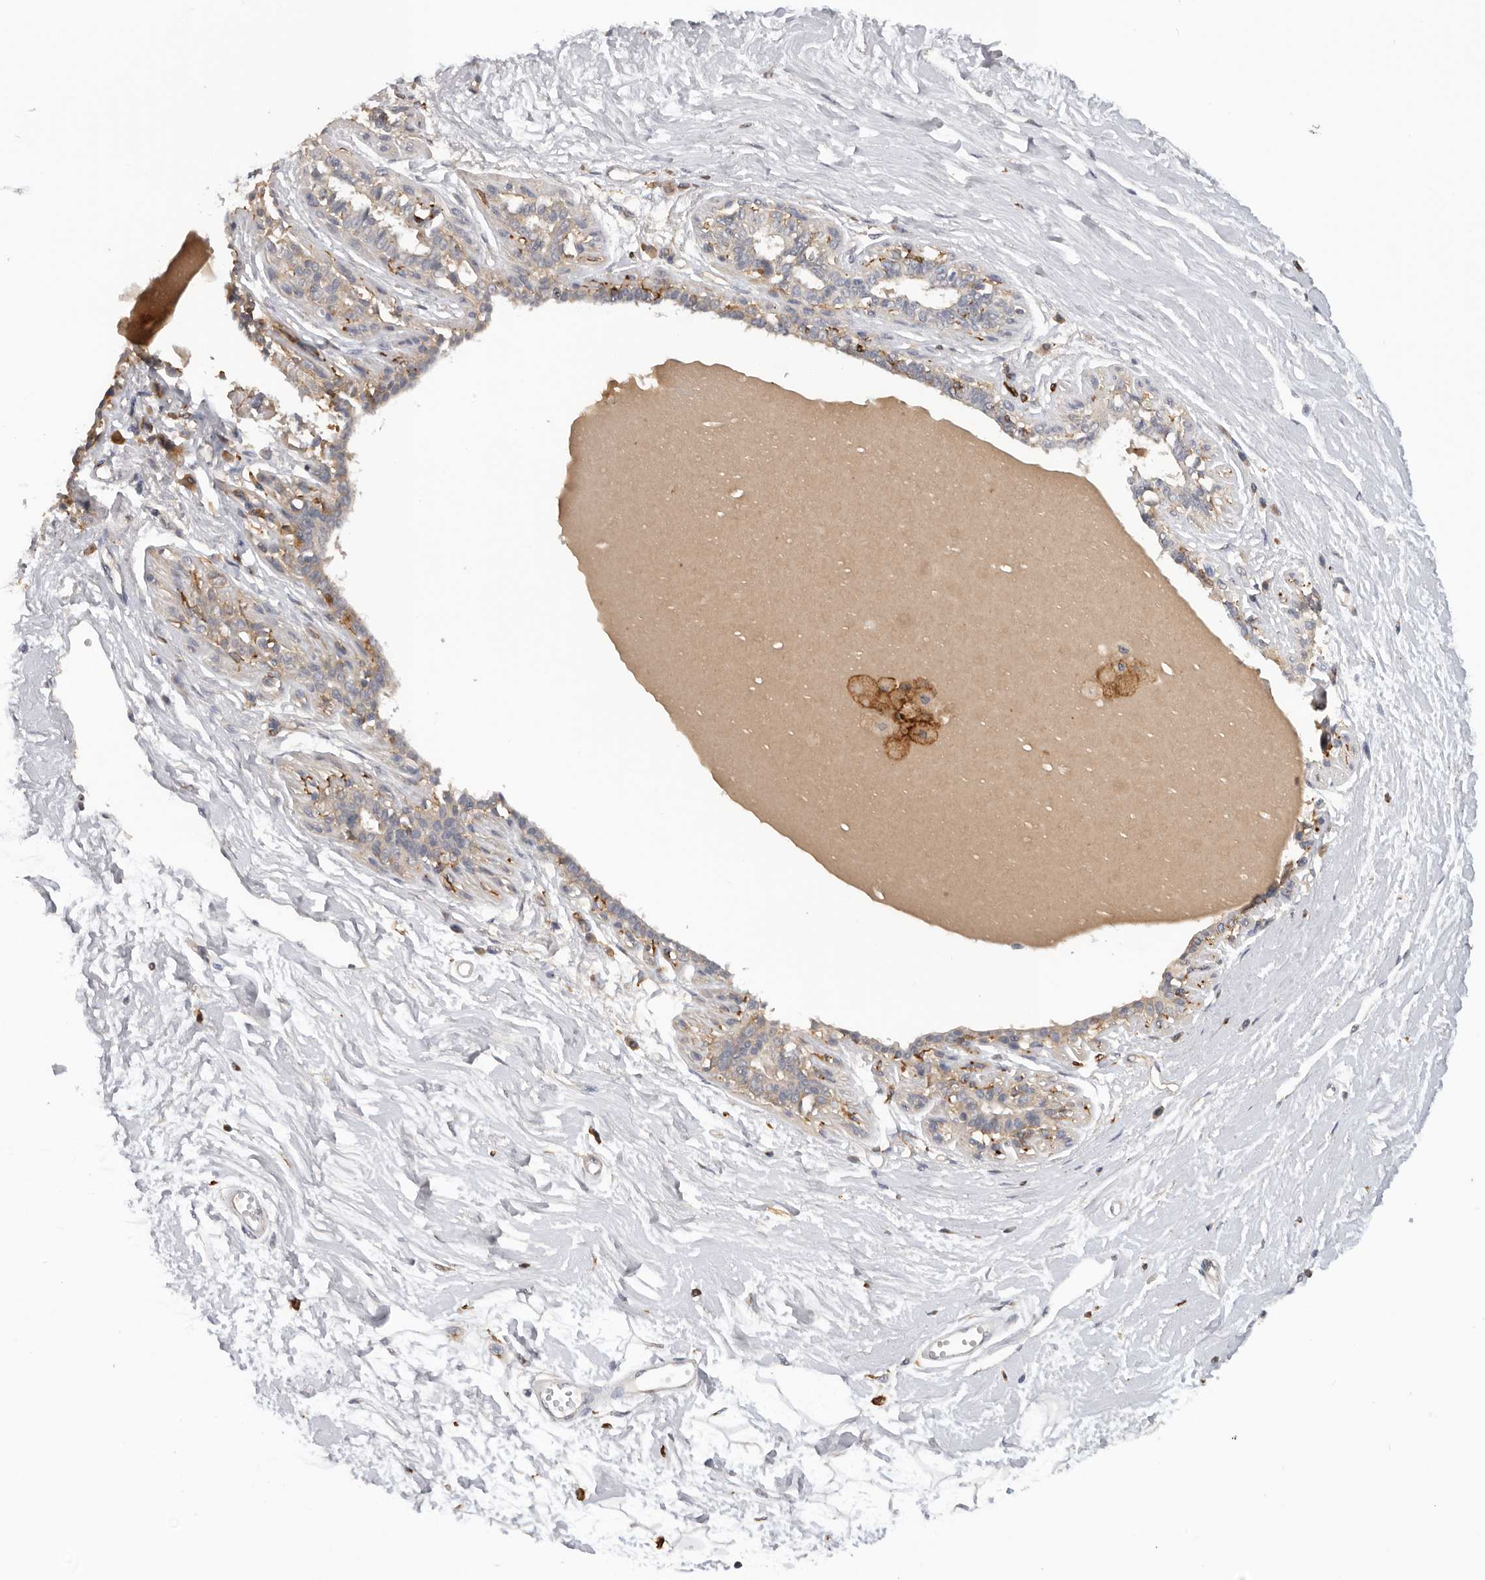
{"staining": {"intensity": "negative", "quantity": "none", "location": "none"}, "tissue": "breast", "cell_type": "Adipocytes", "image_type": "normal", "snomed": [{"axis": "morphology", "description": "Normal tissue, NOS"}, {"axis": "topography", "description": "Breast"}], "caption": "Photomicrograph shows no significant protein positivity in adipocytes of benign breast.", "gene": "TFRC", "patient": {"sex": "female", "age": 45}}